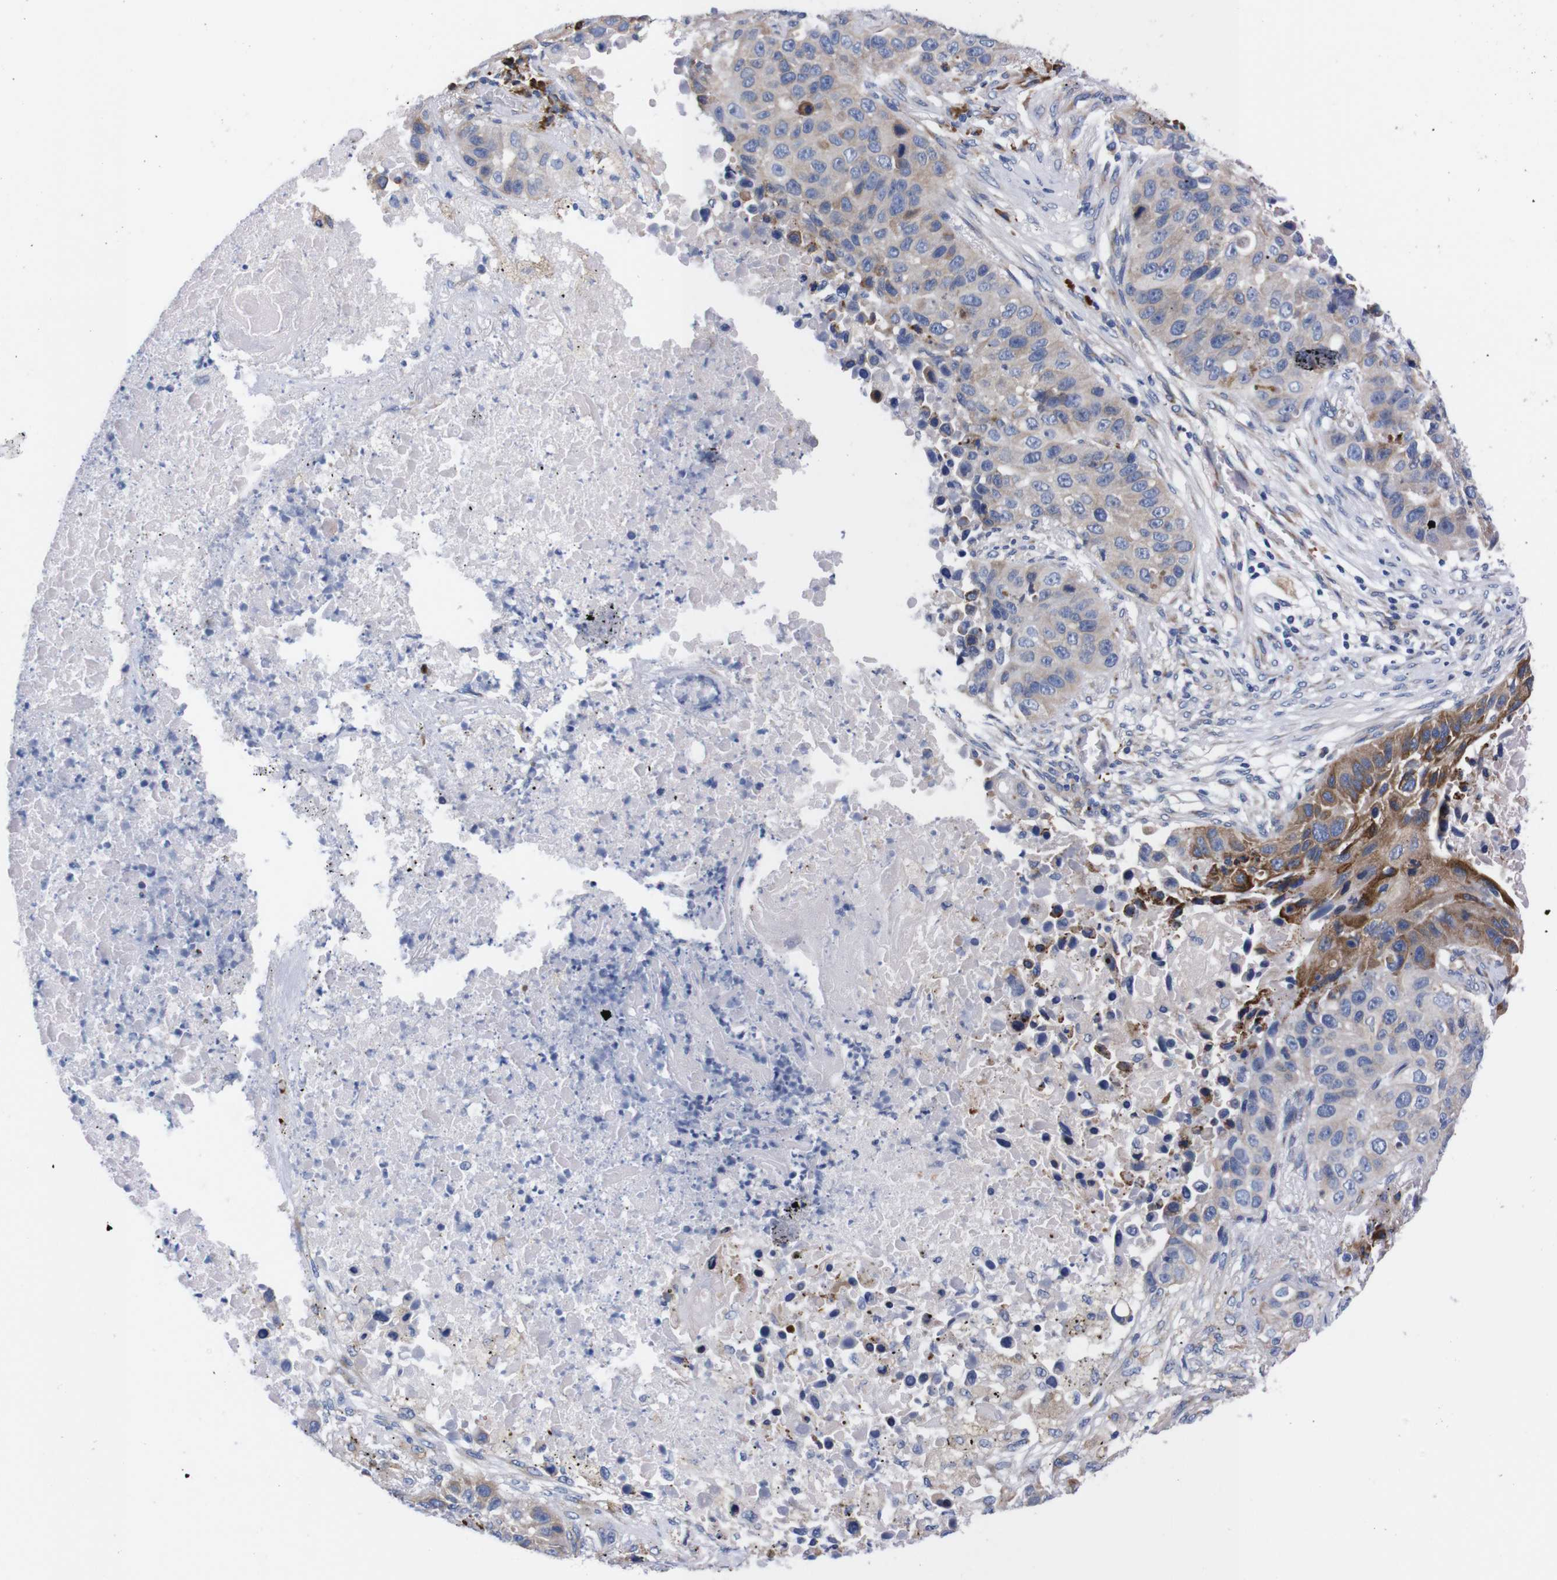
{"staining": {"intensity": "weak", "quantity": "25%-75%", "location": "cytoplasmic/membranous"}, "tissue": "lung cancer", "cell_type": "Tumor cells", "image_type": "cancer", "snomed": [{"axis": "morphology", "description": "Squamous cell carcinoma, NOS"}, {"axis": "topography", "description": "Lung"}], "caption": "This is a histology image of IHC staining of lung squamous cell carcinoma, which shows weak staining in the cytoplasmic/membranous of tumor cells.", "gene": "NEBL", "patient": {"sex": "male", "age": 57}}